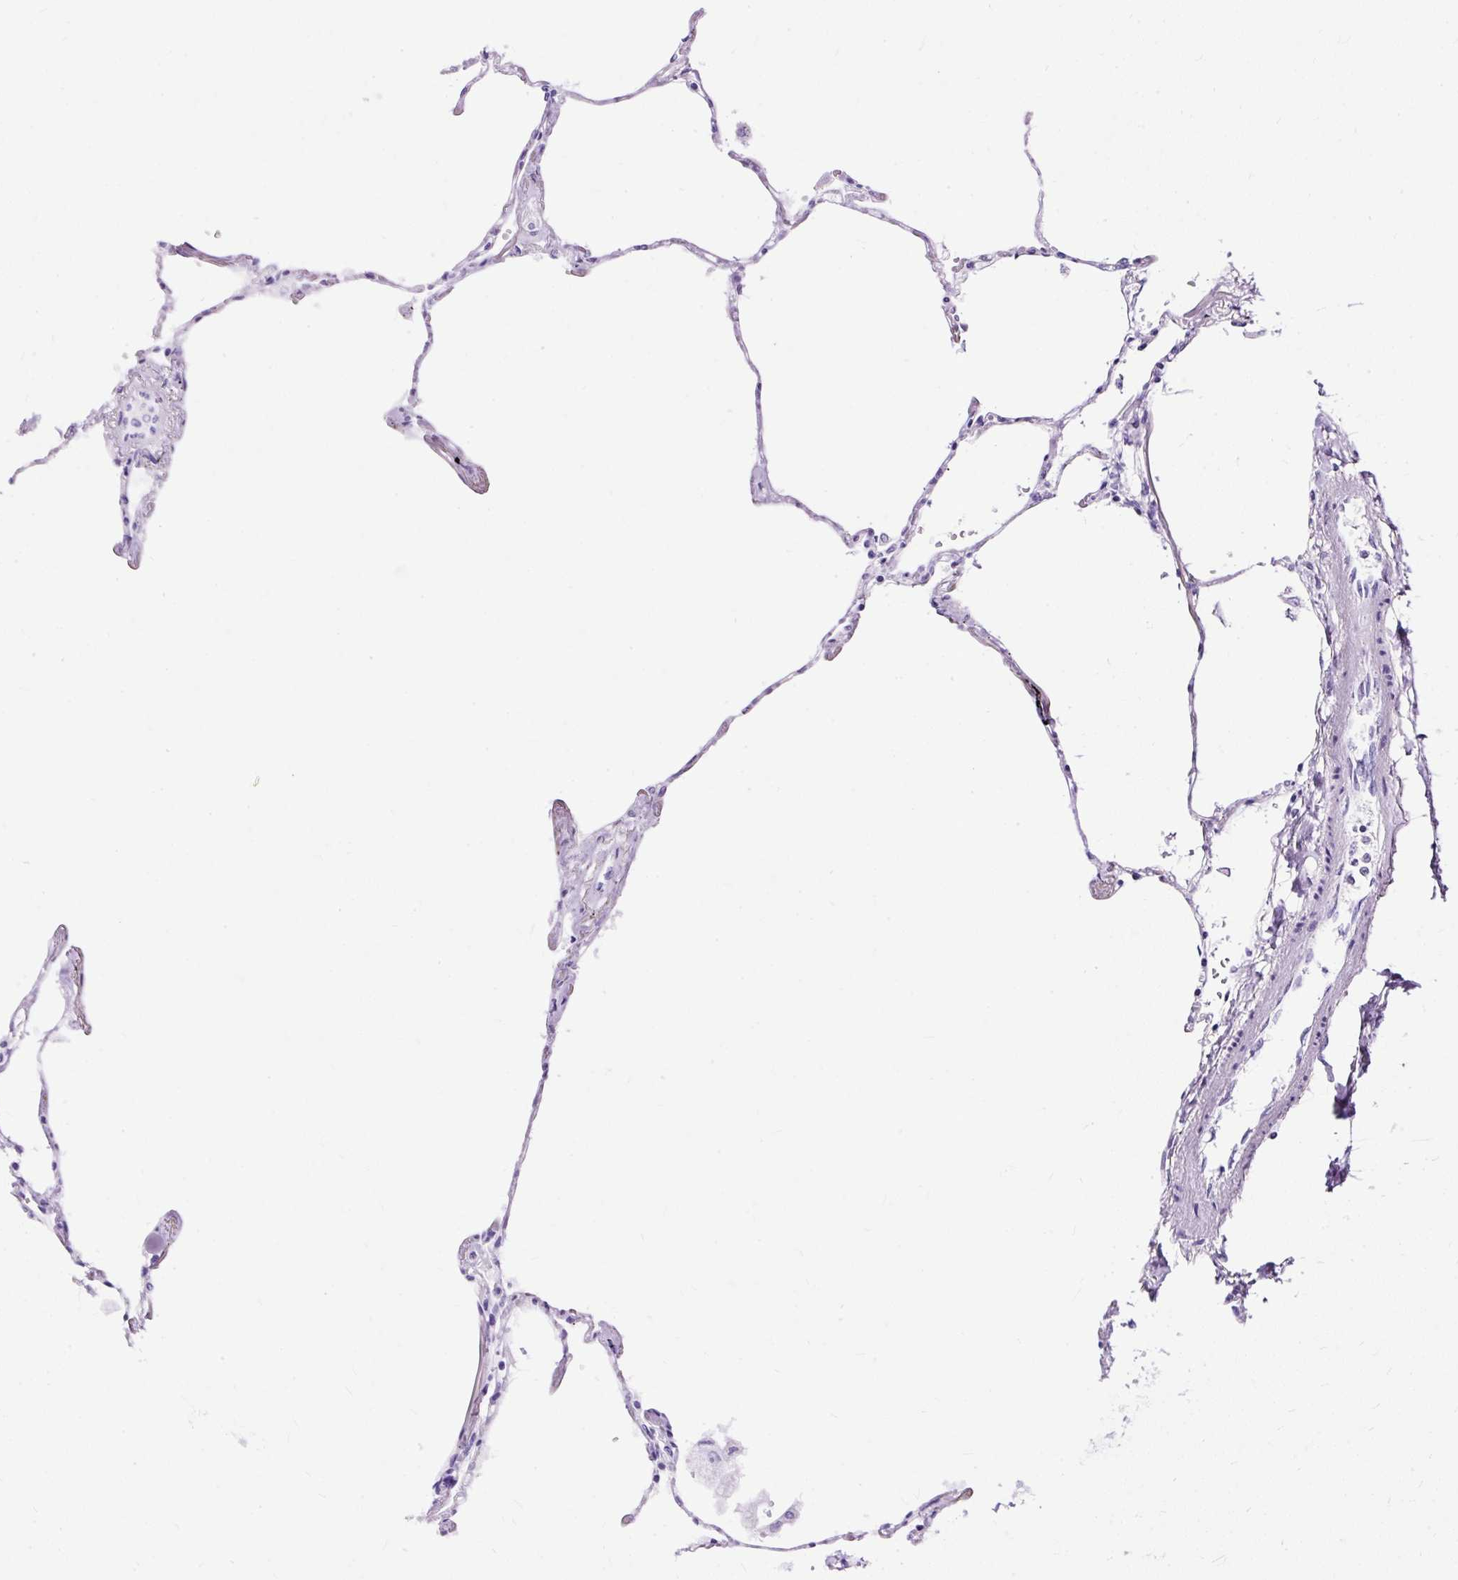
{"staining": {"intensity": "negative", "quantity": "none", "location": "none"}, "tissue": "lung", "cell_type": "Alveolar cells", "image_type": "normal", "snomed": [{"axis": "morphology", "description": "Normal tissue, NOS"}, {"axis": "topography", "description": "Lung"}], "caption": "A histopathology image of lung stained for a protein demonstrates no brown staining in alveolar cells.", "gene": "SLC8A2", "patient": {"sex": "female", "age": 67}}